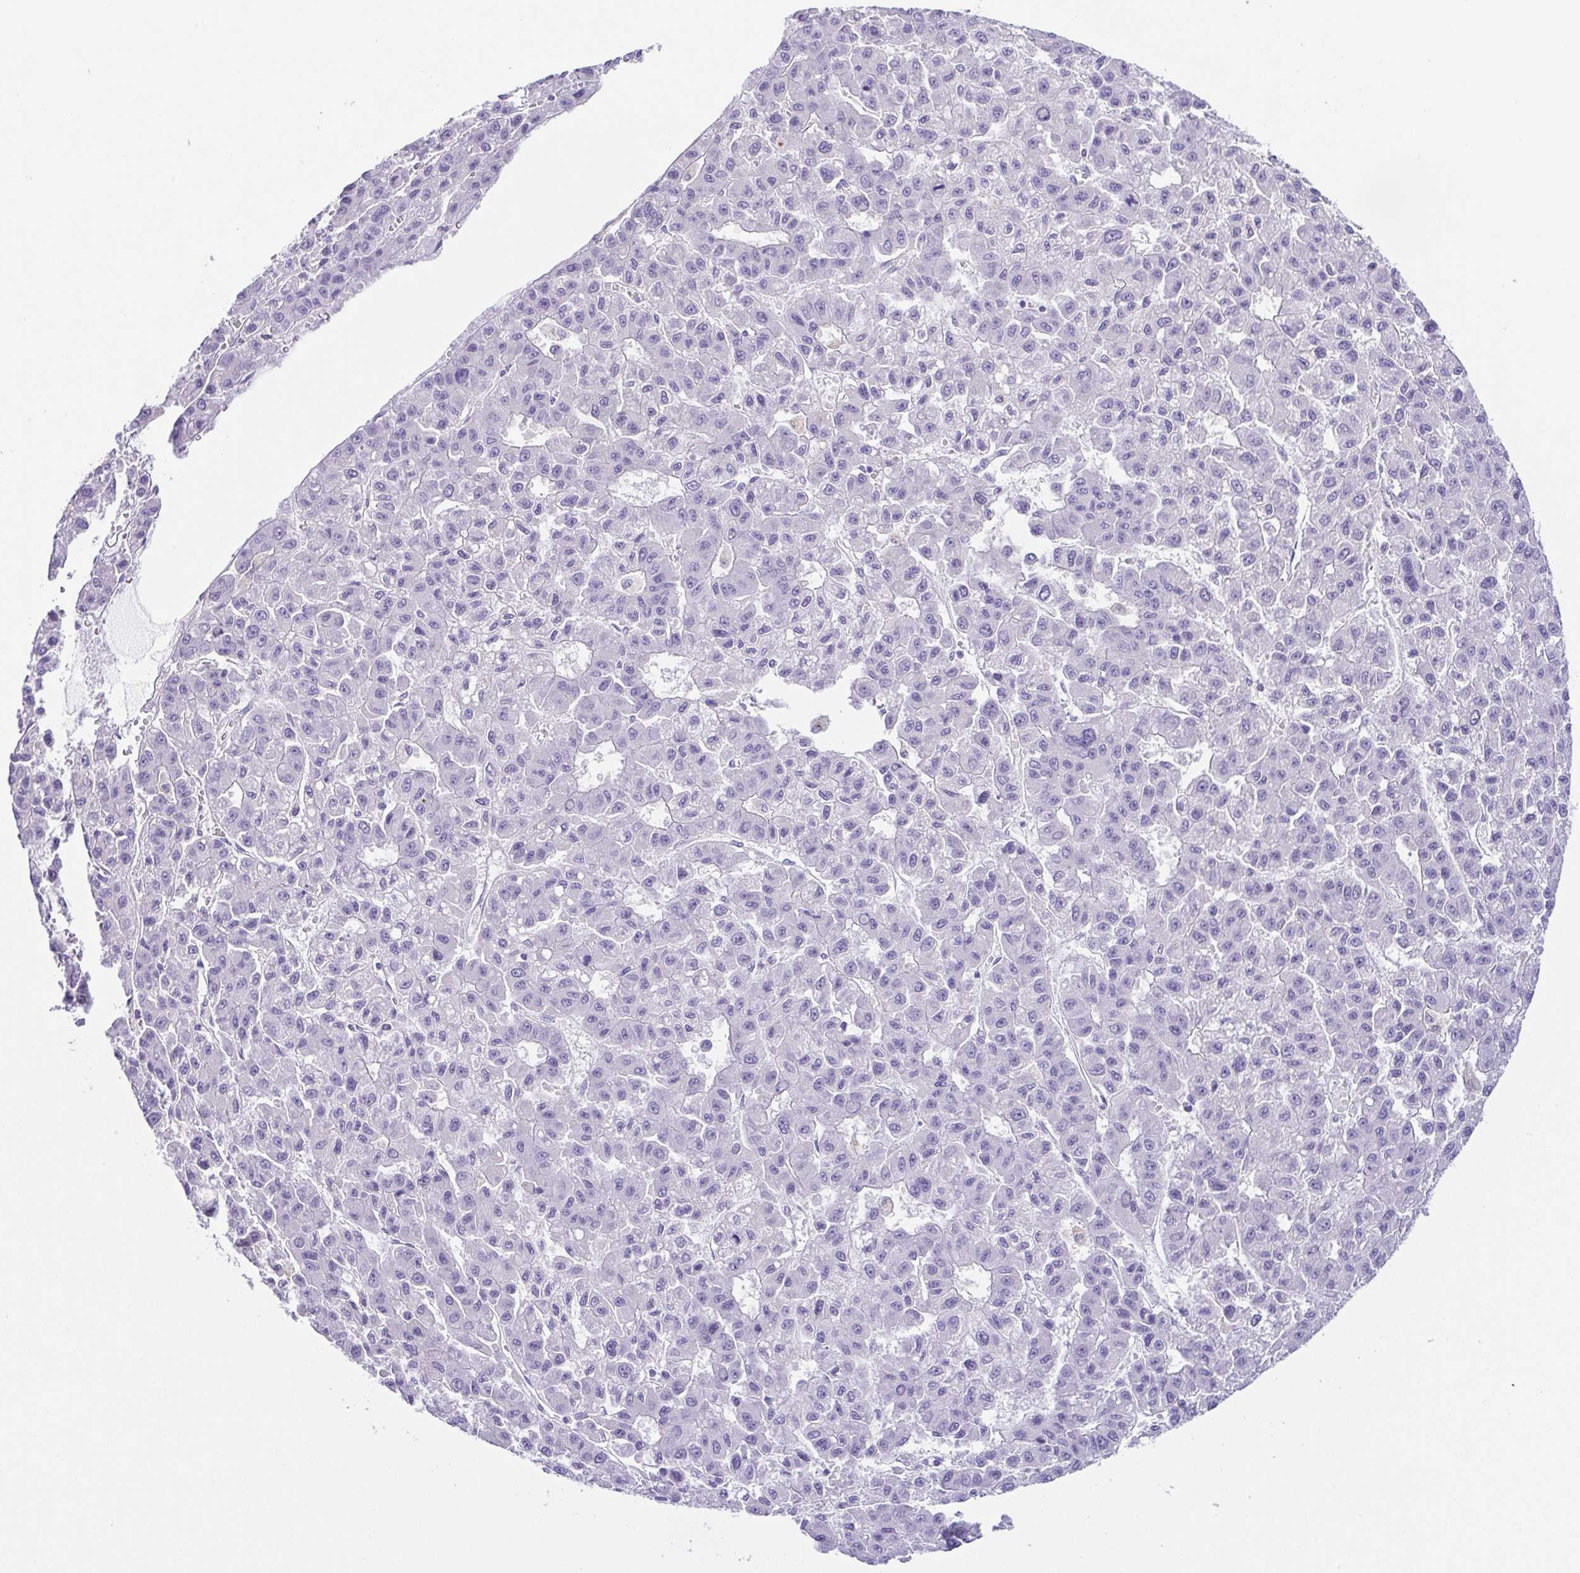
{"staining": {"intensity": "negative", "quantity": "none", "location": "none"}, "tissue": "liver cancer", "cell_type": "Tumor cells", "image_type": "cancer", "snomed": [{"axis": "morphology", "description": "Carcinoma, Hepatocellular, NOS"}, {"axis": "topography", "description": "Liver"}], "caption": "There is no significant positivity in tumor cells of liver hepatocellular carcinoma. (DAB (3,3'-diaminobenzidine) IHC with hematoxylin counter stain).", "gene": "KRTDAP", "patient": {"sex": "male", "age": 70}}